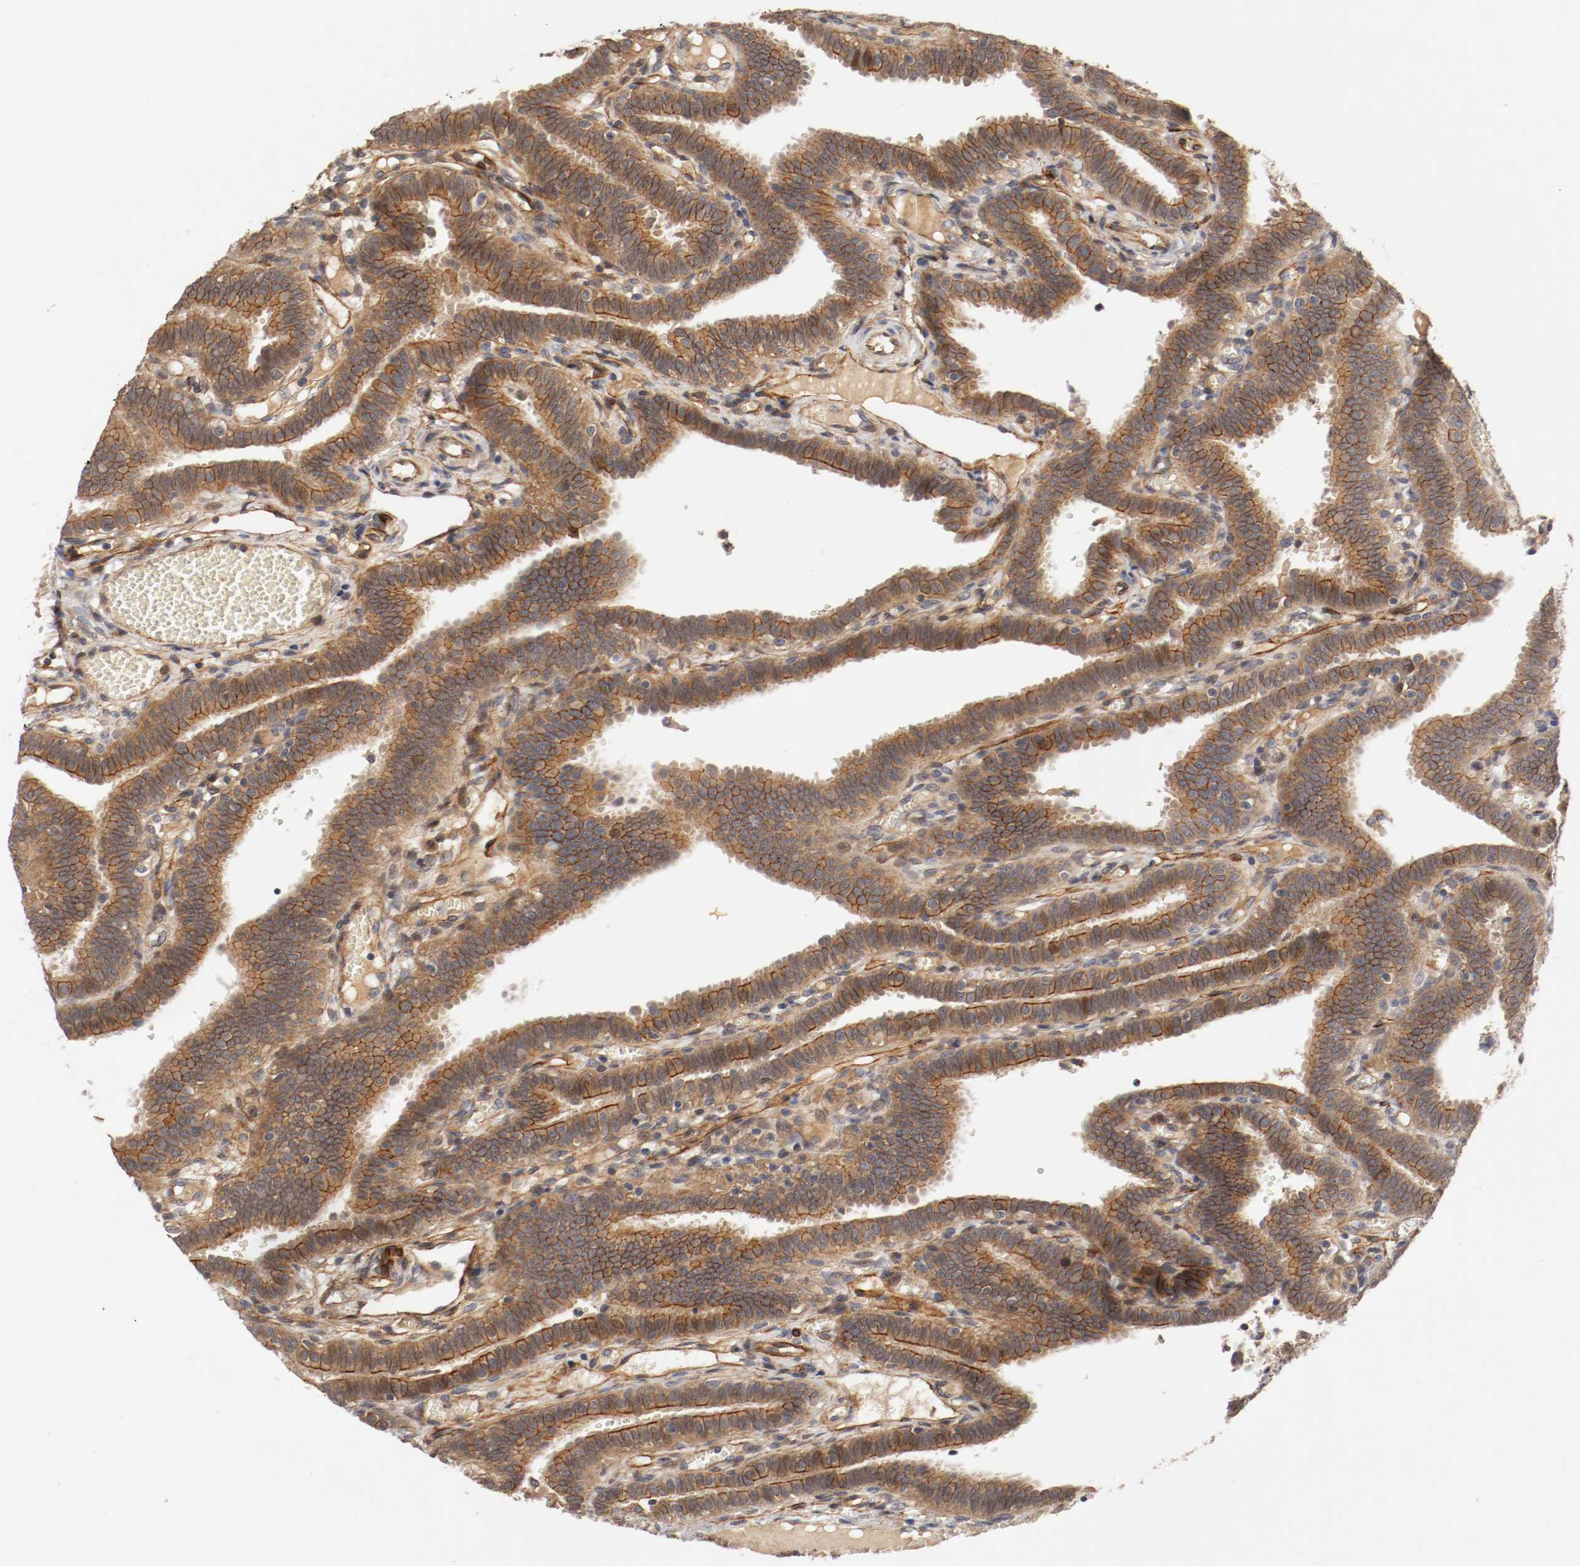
{"staining": {"intensity": "strong", "quantity": ">75%", "location": "cytoplasmic/membranous"}, "tissue": "fallopian tube", "cell_type": "Glandular cells", "image_type": "normal", "snomed": [{"axis": "morphology", "description": "Normal tissue, NOS"}, {"axis": "topography", "description": "Fallopian tube"}], "caption": "An IHC image of unremarkable tissue is shown. Protein staining in brown highlights strong cytoplasmic/membranous positivity in fallopian tube within glandular cells. Using DAB (brown) and hematoxylin (blue) stains, captured at high magnification using brightfield microscopy.", "gene": "TYK2", "patient": {"sex": "female", "age": 29}}